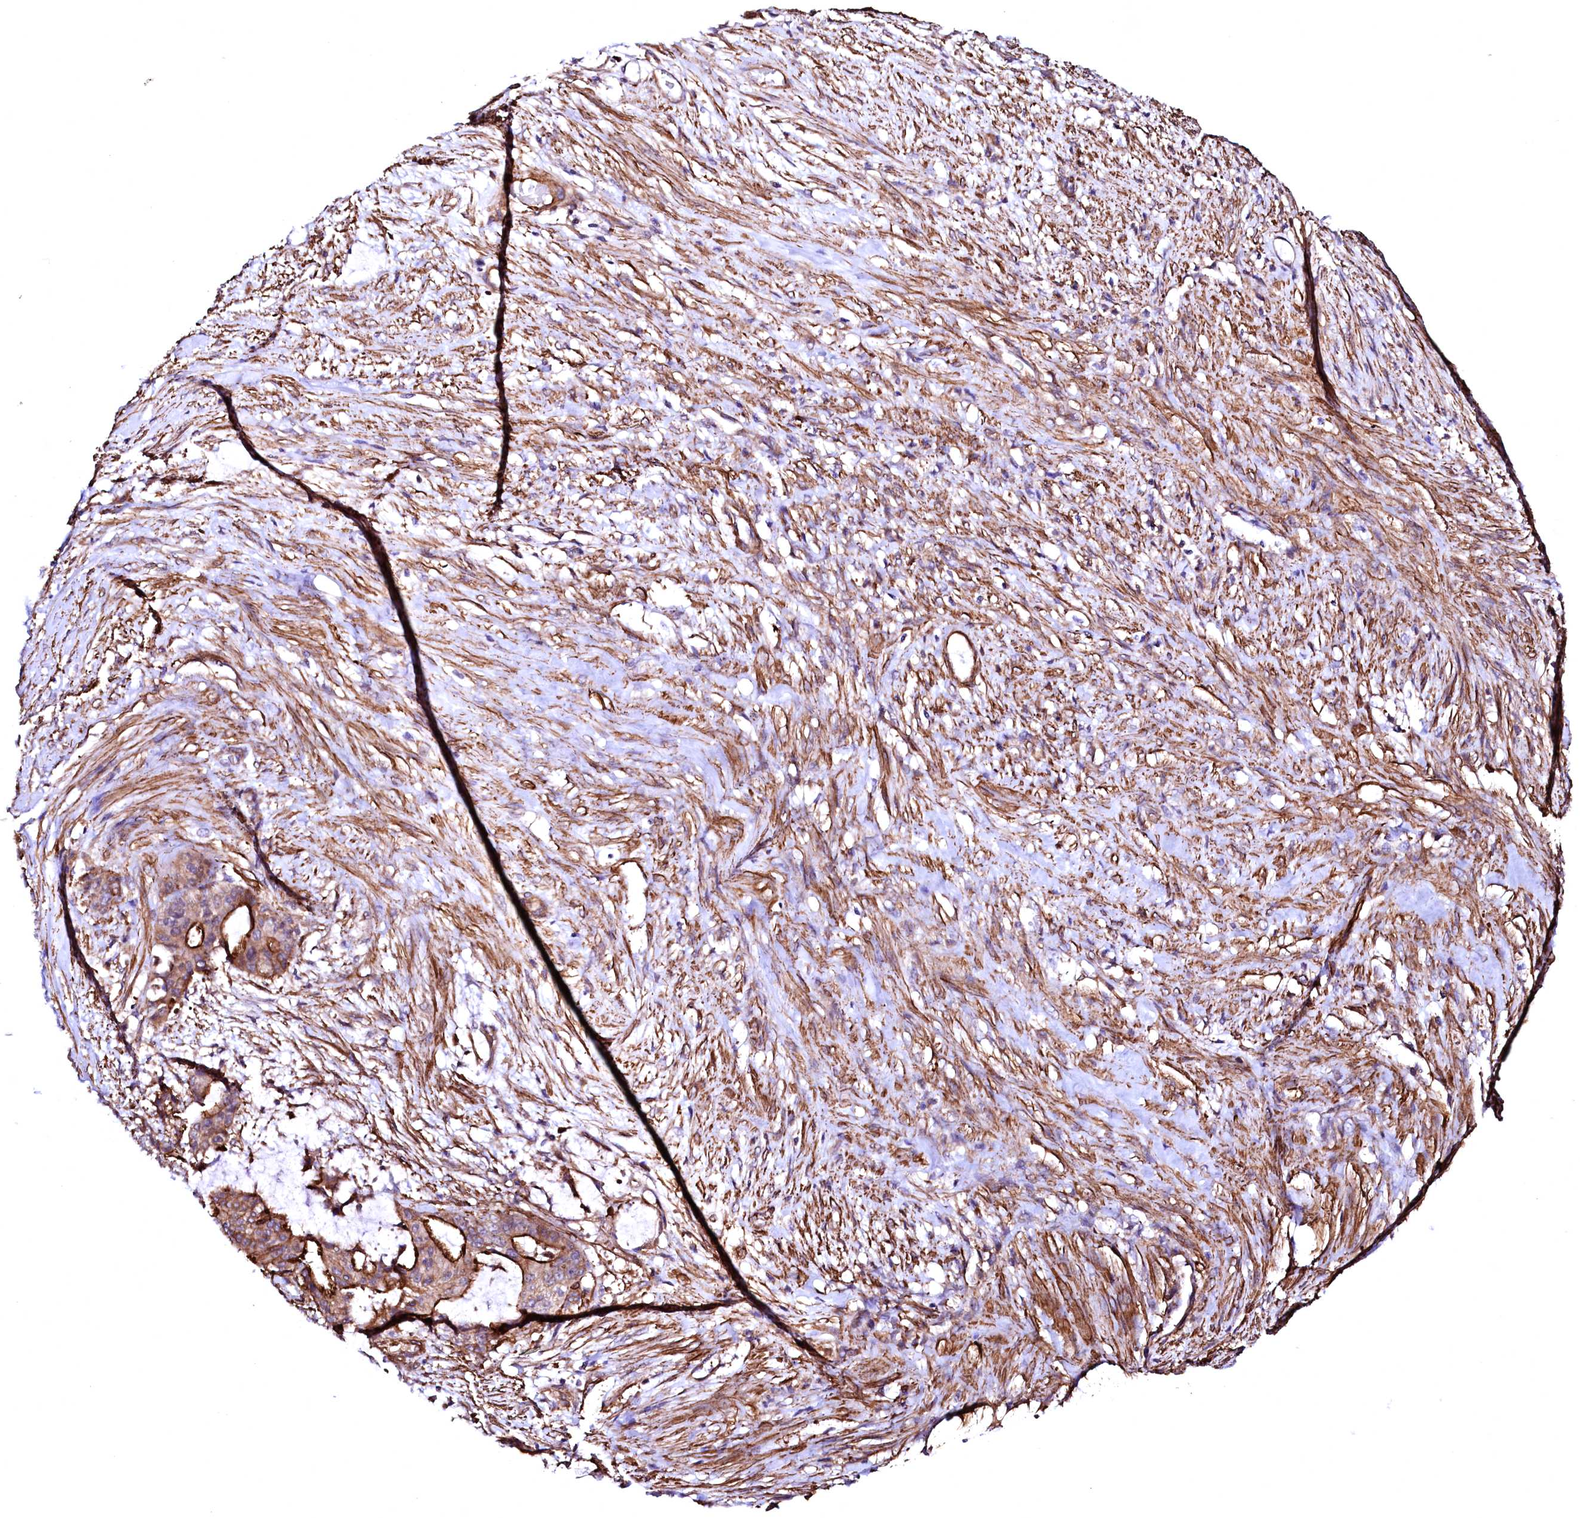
{"staining": {"intensity": "strong", "quantity": ">75%", "location": "cytoplasmic/membranous"}, "tissue": "liver cancer", "cell_type": "Tumor cells", "image_type": "cancer", "snomed": [{"axis": "morphology", "description": "Normal tissue, NOS"}, {"axis": "morphology", "description": "Cholangiocarcinoma"}, {"axis": "topography", "description": "Liver"}, {"axis": "topography", "description": "Peripheral nerve tissue"}], "caption": "There is high levels of strong cytoplasmic/membranous positivity in tumor cells of liver cancer (cholangiocarcinoma), as demonstrated by immunohistochemical staining (brown color).", "gene": "GPR176", "patient": {"sex": "female", "age": 73}}